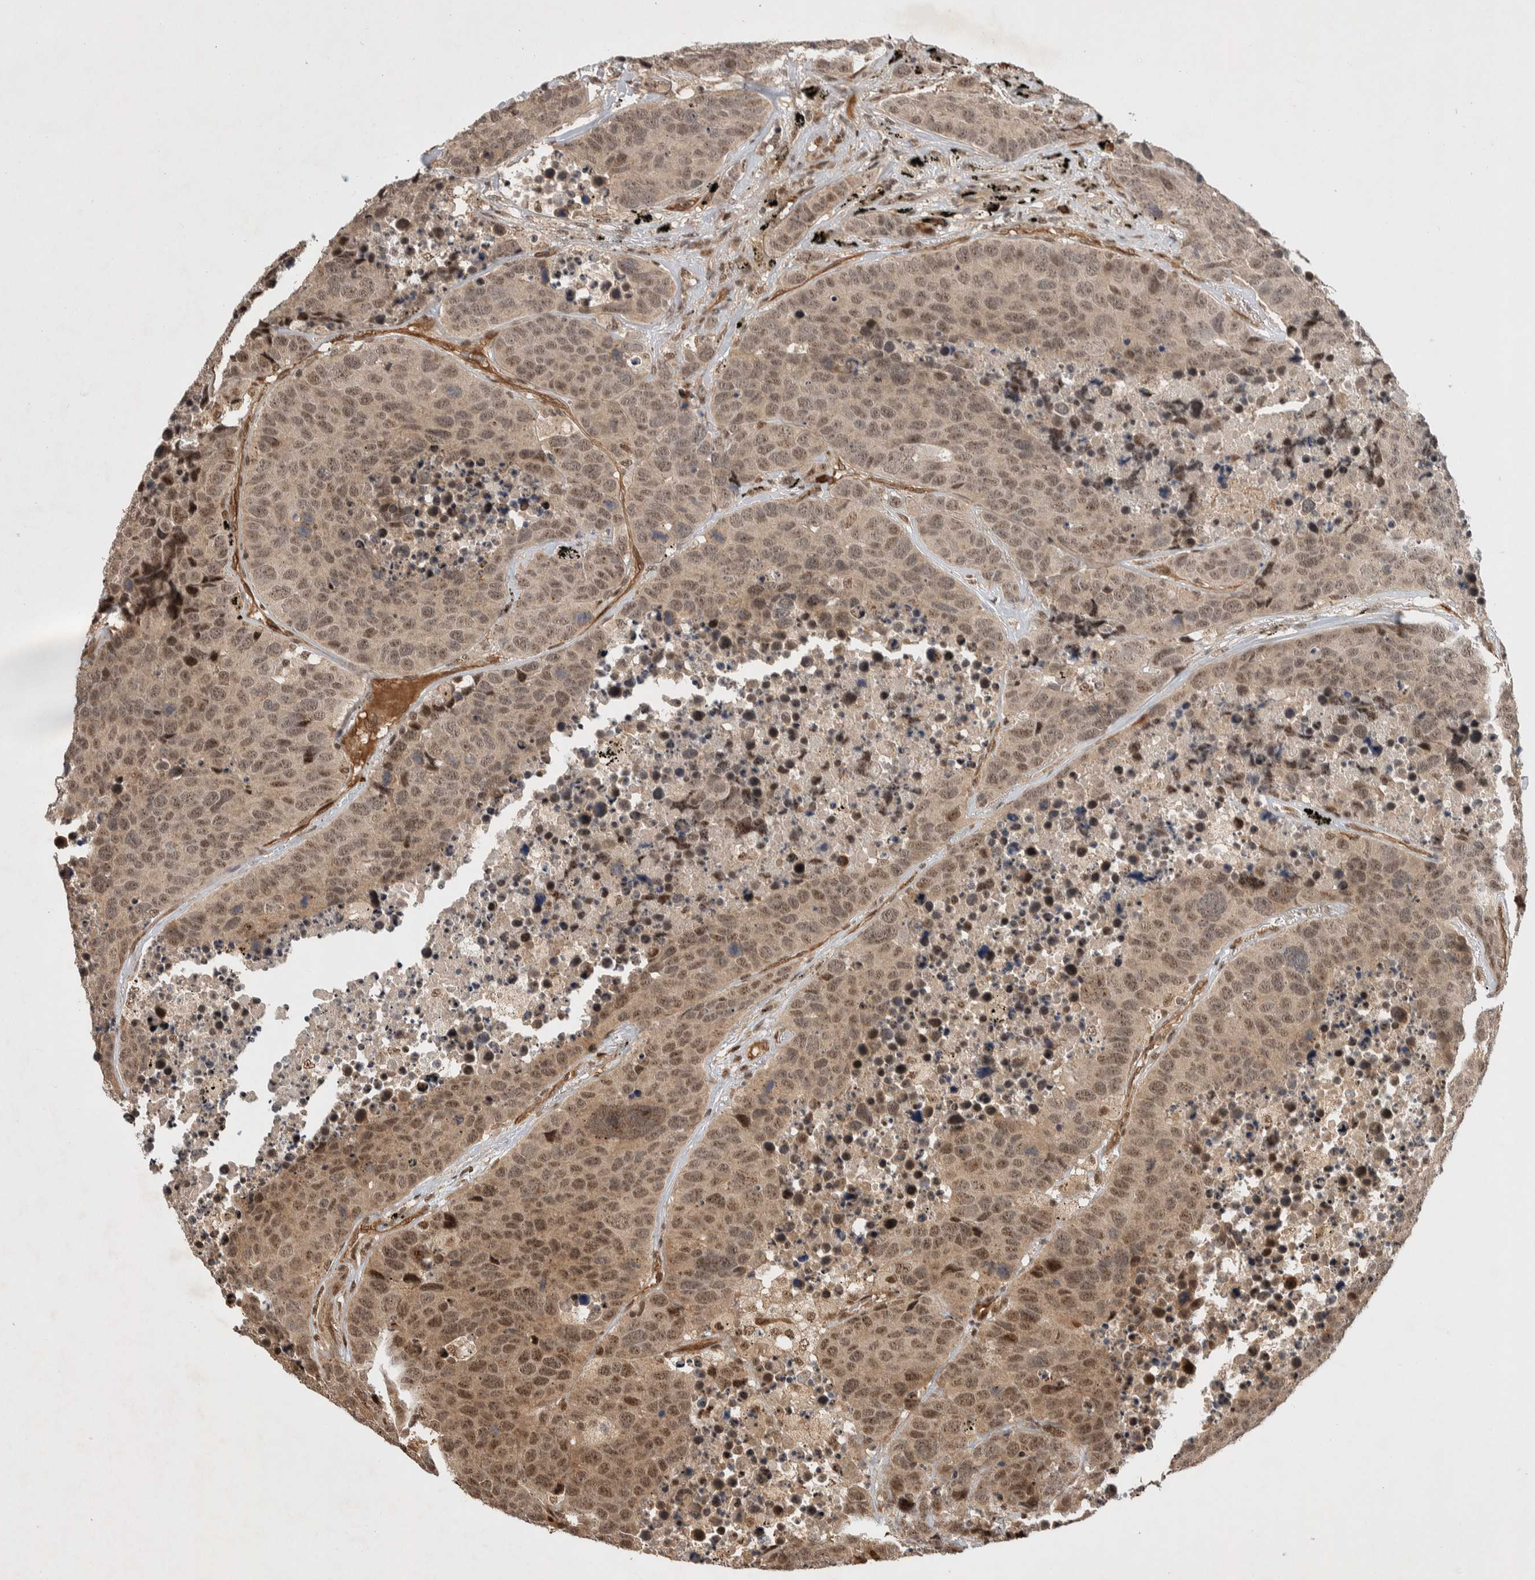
{"staining": {"intensity": "weak", "quantity": ">75%", "location": "cytoplasmic/membranous,nuclear"}, "tissue": "carcinoid", "cell_type": "Tumor cells", "image_type": "cancer", "snomed": [{"axis": "morphology", "description": "Carcinoid, malignant, NOS"}, {"axis": "topography", "description": "Lung"}], "caption": "About >75% of tumor cells in carcinoid demonstrate weak cytoplasmic/membranous and nuclear protein positivity as visualized by brown immunohistochemical staining.", "gene": "TOR1B", "patient": {"sex": "male", "age": 60}}